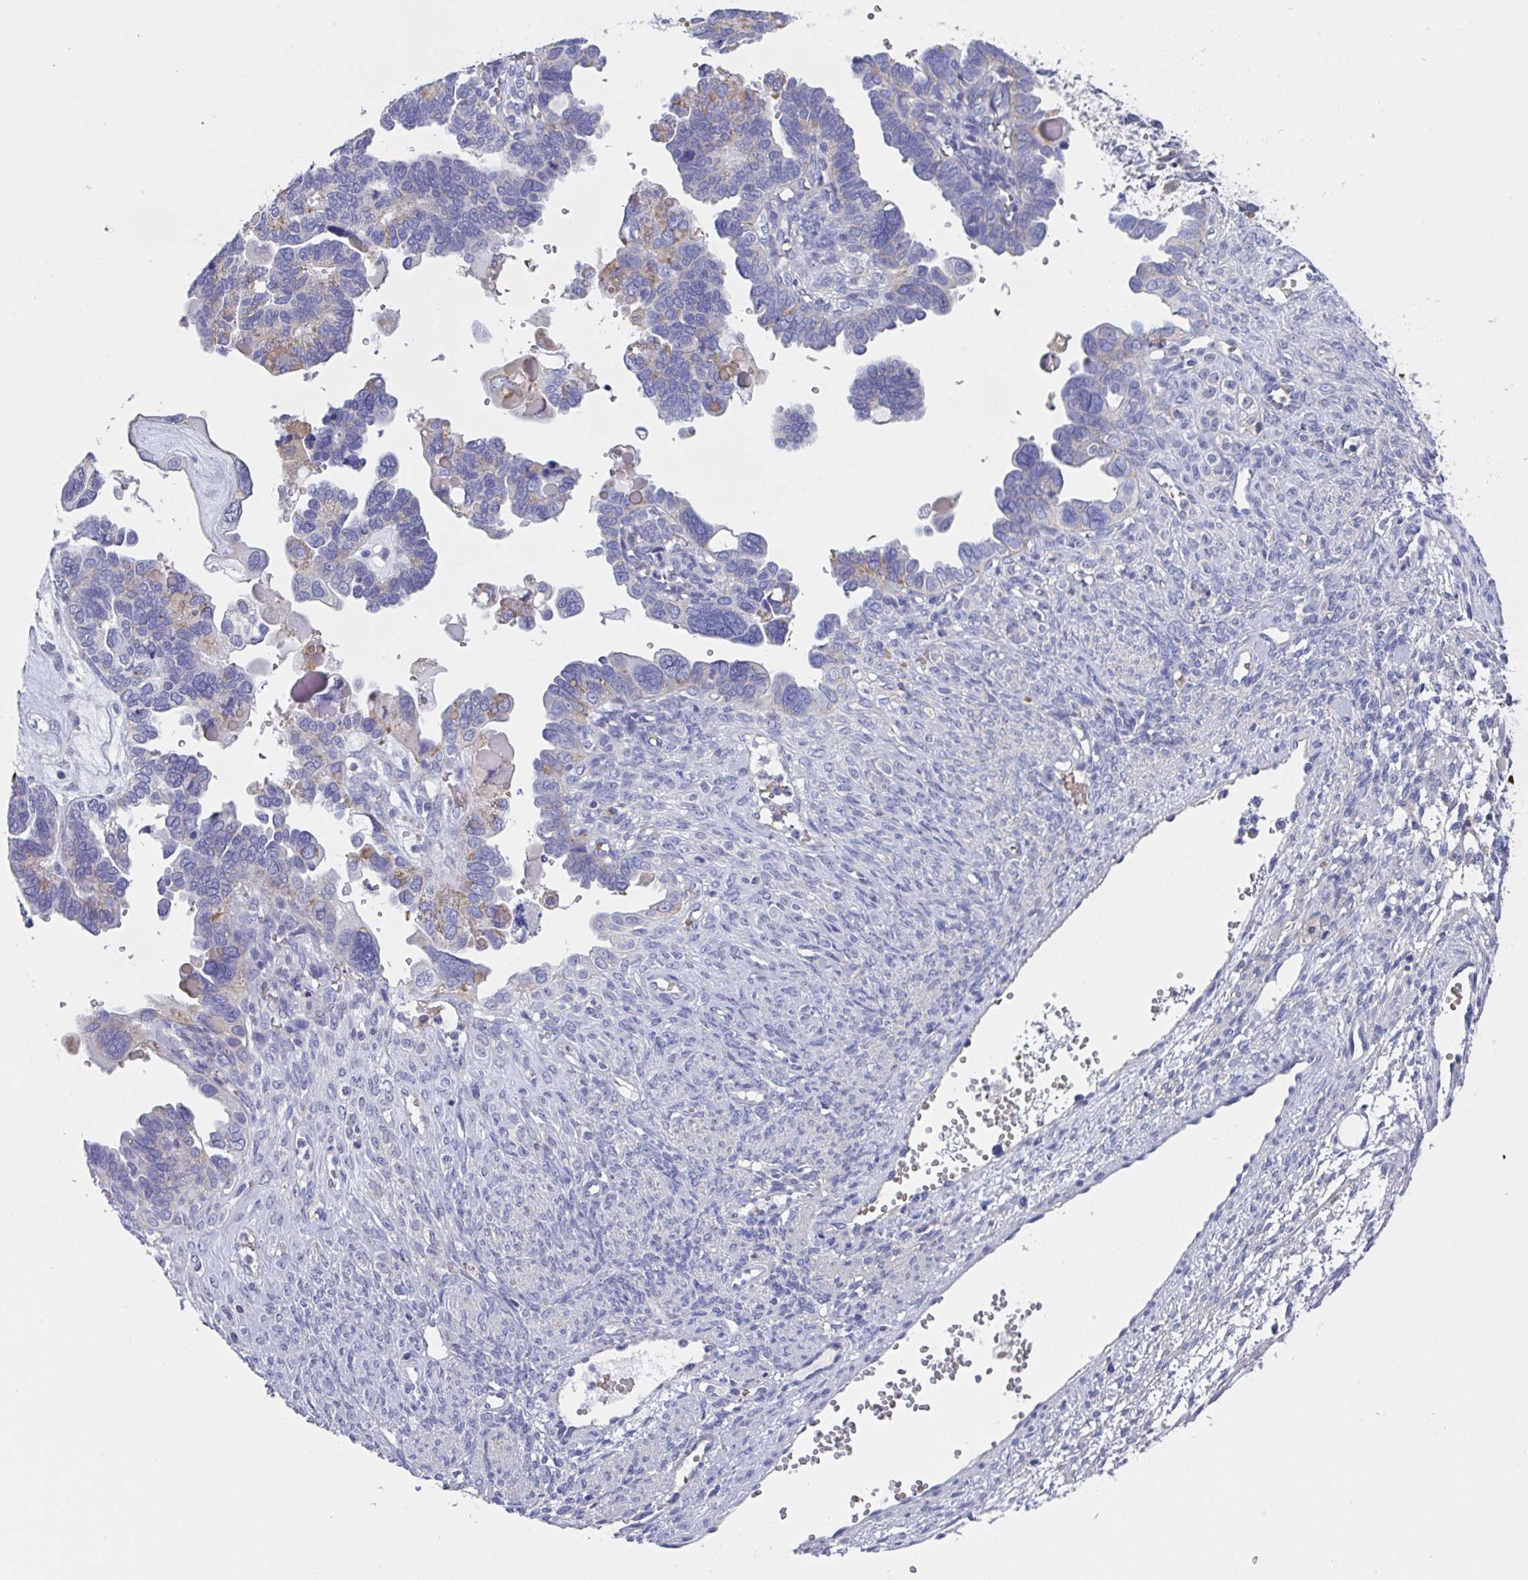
{"staining": {"intensity": "weak", "quantity": "<25%", "location": "cytoplasmic/membranous"}, "tissue": "ovarian cancer", "cell_type": "Tumor cells", "image_type": "cancer", "snomed": [{"axis": "morphology", "description": "Cystadenocarcinoma, serous, NOS"}, {"axis": "topography", "description": "Ovary"}], "caption": "A high-resolution photomicrograph shows IHC staining of serous cystadenocarcinoma (ovarian), which demonstrates no significant expression in tumor cells. Nuclei are stained in blue.", "gene": "TFAP2C", "patient": {"sex": "female", "age": 51}}